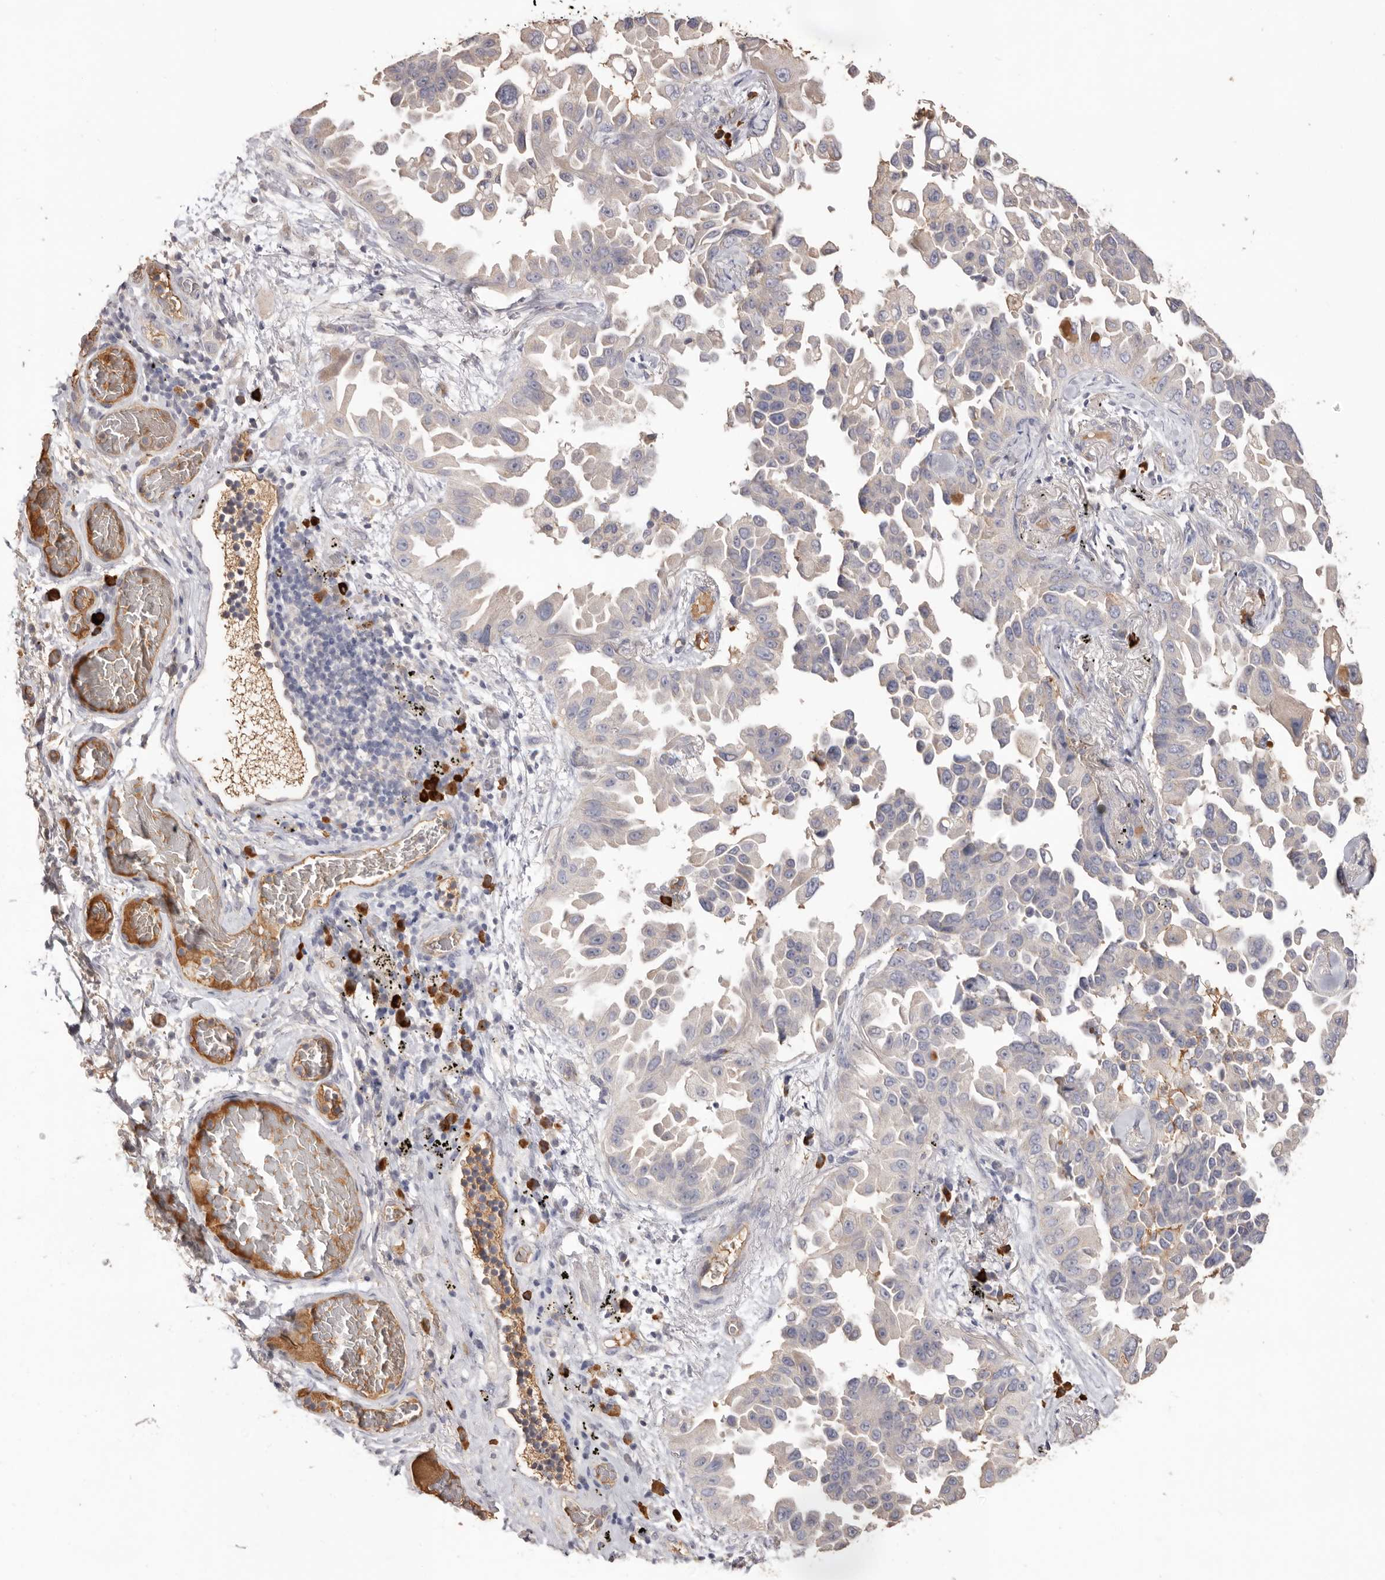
{"staining": {"intensity": "negative", "quantity": "none", "location": "none"}, "tissue": "lung cancer", "cell_type": "Tumor cells", "image_type": "cancer", "snomed": [{"axis": "morphology", "description": "Adenocarcinoma, NOS"}, {"axis": "topography", "description": "Lung"}], "caption": "Immunohistochemical staining of human lung adenocarcinoma shows no significant staining in tumor cells. (DAB immunohistochemistry (IHC) visualized using brightfield microscopy, high magnification).", "gene": "HCAR2", "patient": {"sex": "female", "age": 67}}